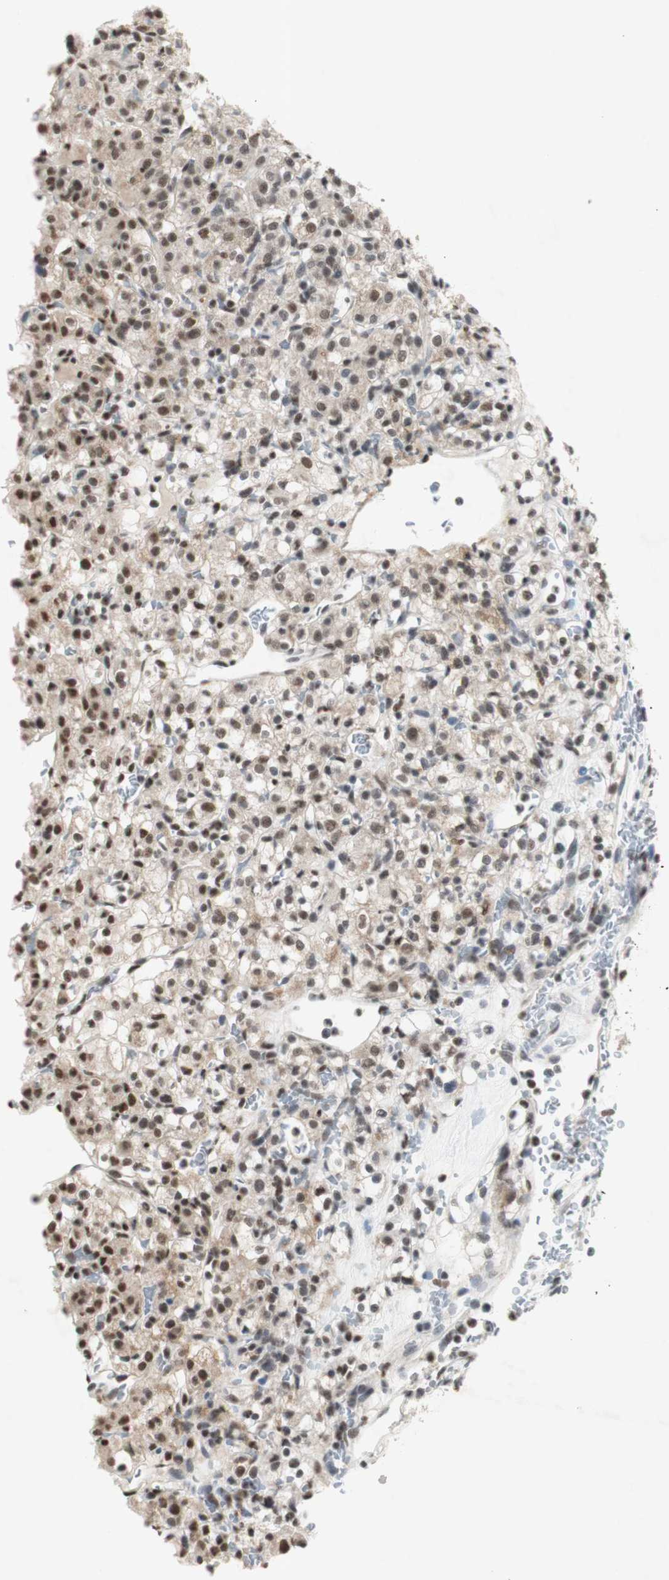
{"staining": {"intensity": "moderate", "quantity": ">75%", "location": "cytoplasmic/membranous,nuclear"}, "tissue": "renal cancer", "cell_type": "Tumor cells", "image_type": "cancer", "snomed": [{"axis": "morphology", "description": "Normal tissue, NOS"}, {"axis": "morphology", "description": "Adenocarcinoma, NOS"}, {"axis": "topography", "description": "Kidney"}], "caption": "Renal adenocarcinoma stained for a protein demonstrates moderate cytoplasmic/membranous and nuclear positivity in tumor cells.", "gene": "SNRPB", "patient": {"sex": "female", "age": 72}}